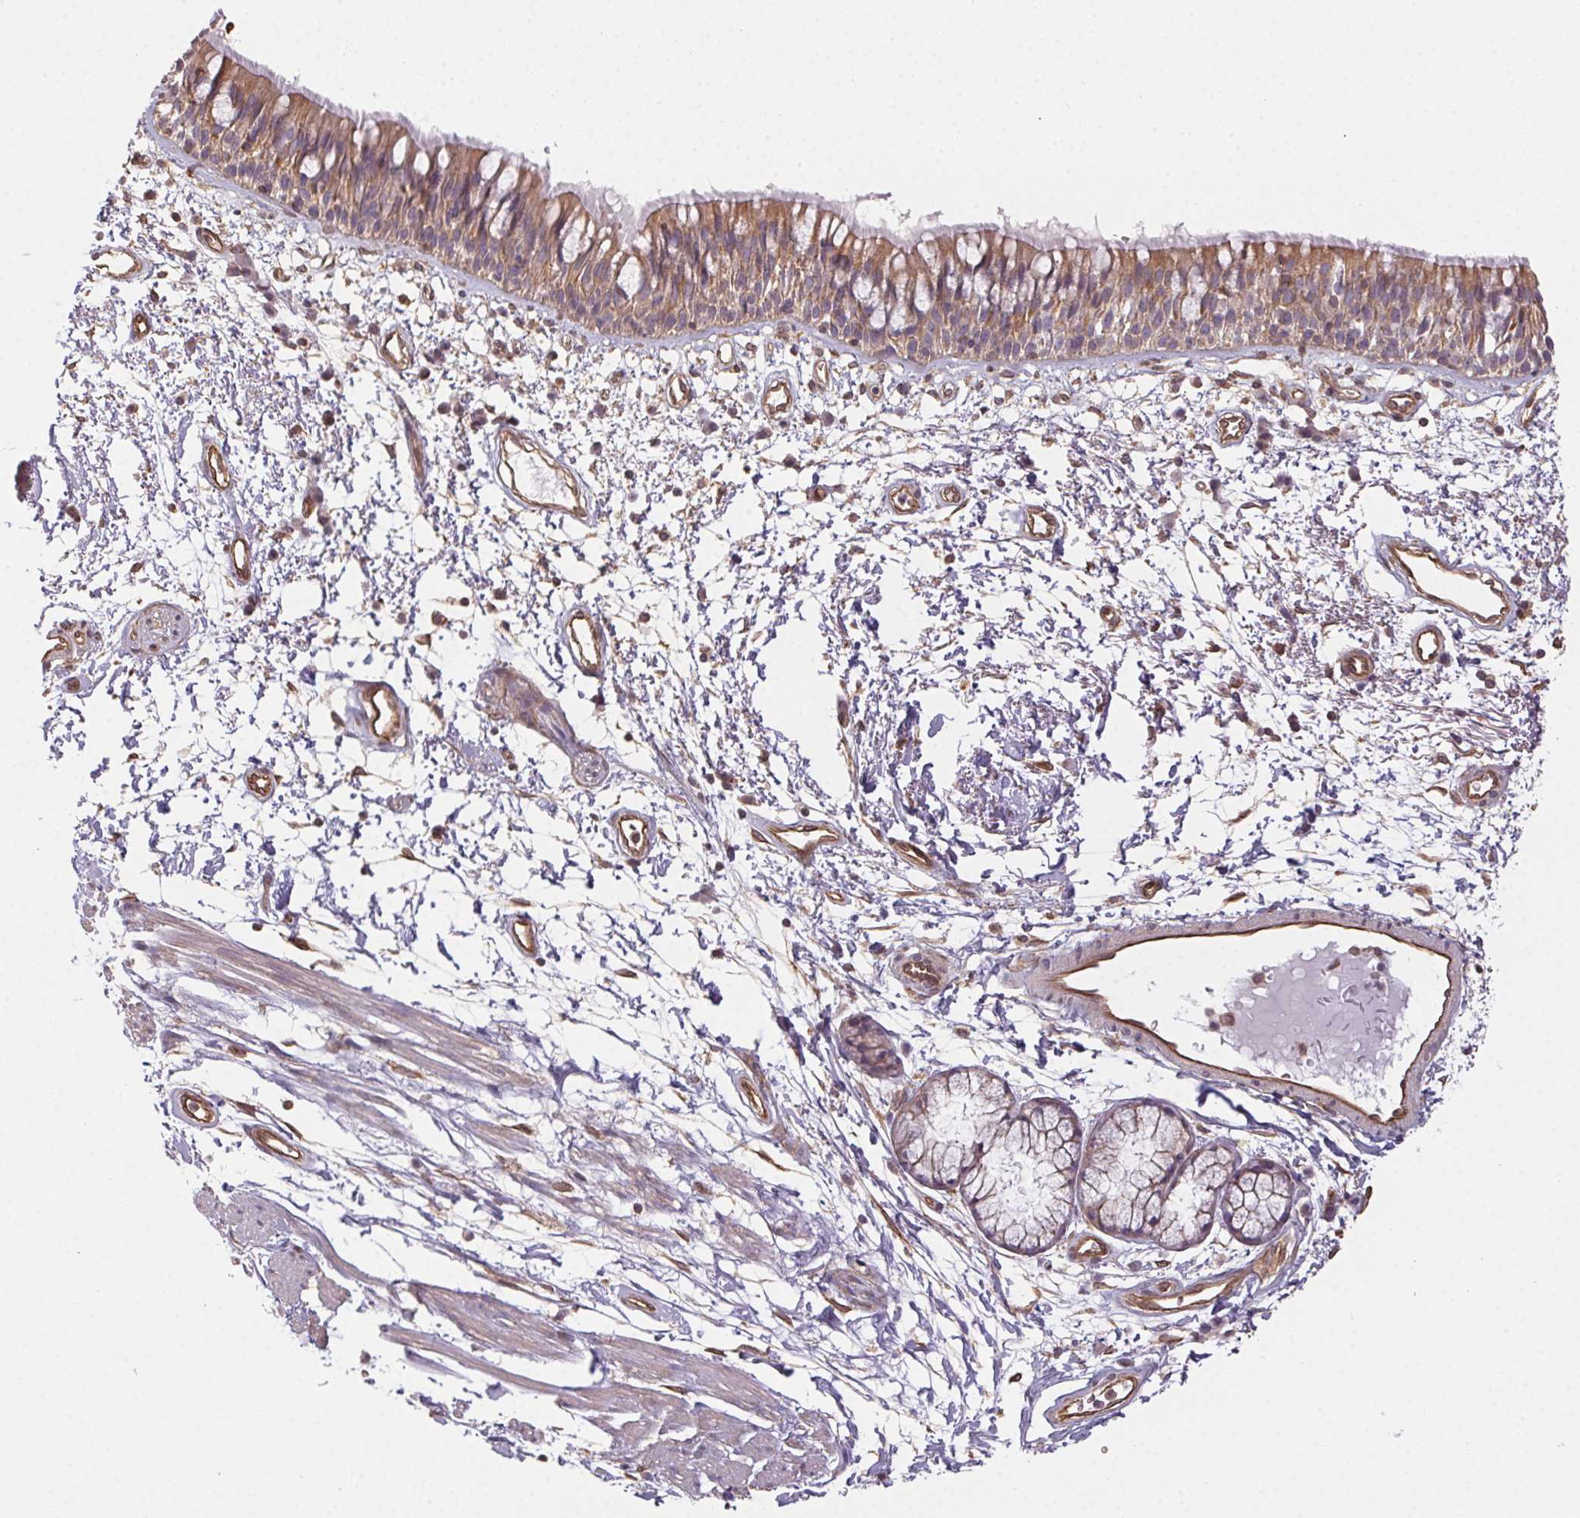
{"staining": {"intensity": "weak", "quantity": "25%-75%", "location": "cytoplasmic/membranous"}, "tissue": "bronchus", "cell_type": "Respiratory epithelial cells", "image_type": "normal", "snomed": [{"axis": "morphology", "description": "Normal tissue, NOS"}, {"axis": "morphology", "description": "Squamous cell carcinoma, NOS"}, {"axis": "topography", "description": "Cartilage tissue"}, {"axis": "topography", "description": "Bronchus"}, {"axis": "topography", "description": "Lung"}], "caption": "The immunohistochemical stain highlights weak cytoplasmic/membranous expression in respiratory epithelial cells of unremarkable bronchus.", "gene": "PLA2G4F", "patient": {"sex": "male", "age": 66}}